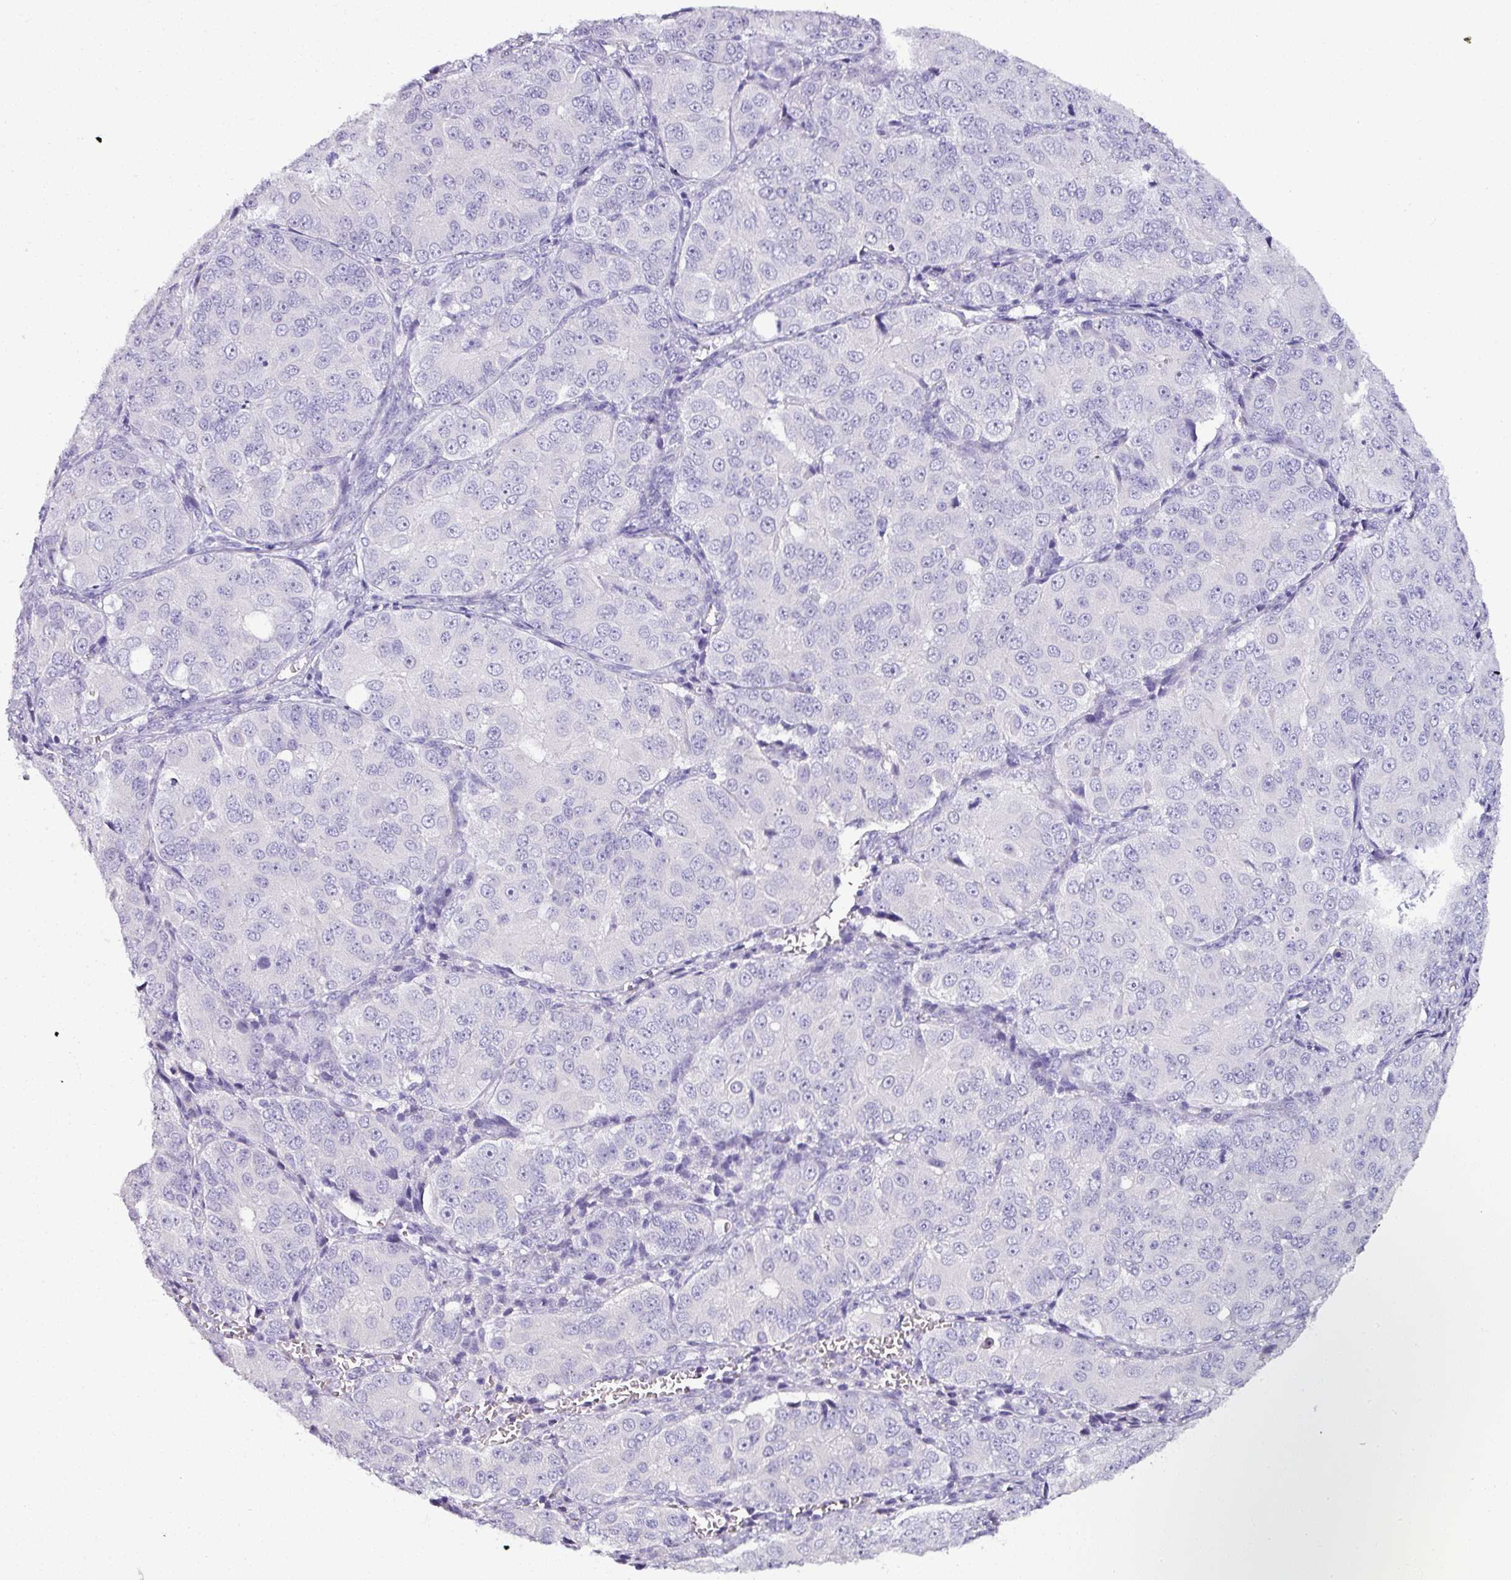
{"staining": {"intensity": "negative", "quantity": "none", "location": "none"}, "tissue": "ovarian cancer", "cell_type": "Tumor cells", "image_type": "cancer", "snomed": [{"axis": "morphology", "description": "Carcinoma, endometroid"}, {"axis": "topography", "description": "Ovary"}], "caption": "Histopathology image shows no significant protein positivity in tumor cells of ovarian cancer (endometroid carcinoma).", "gene": "NAPSA", "patient": {"sex": "female", "age": 51}}